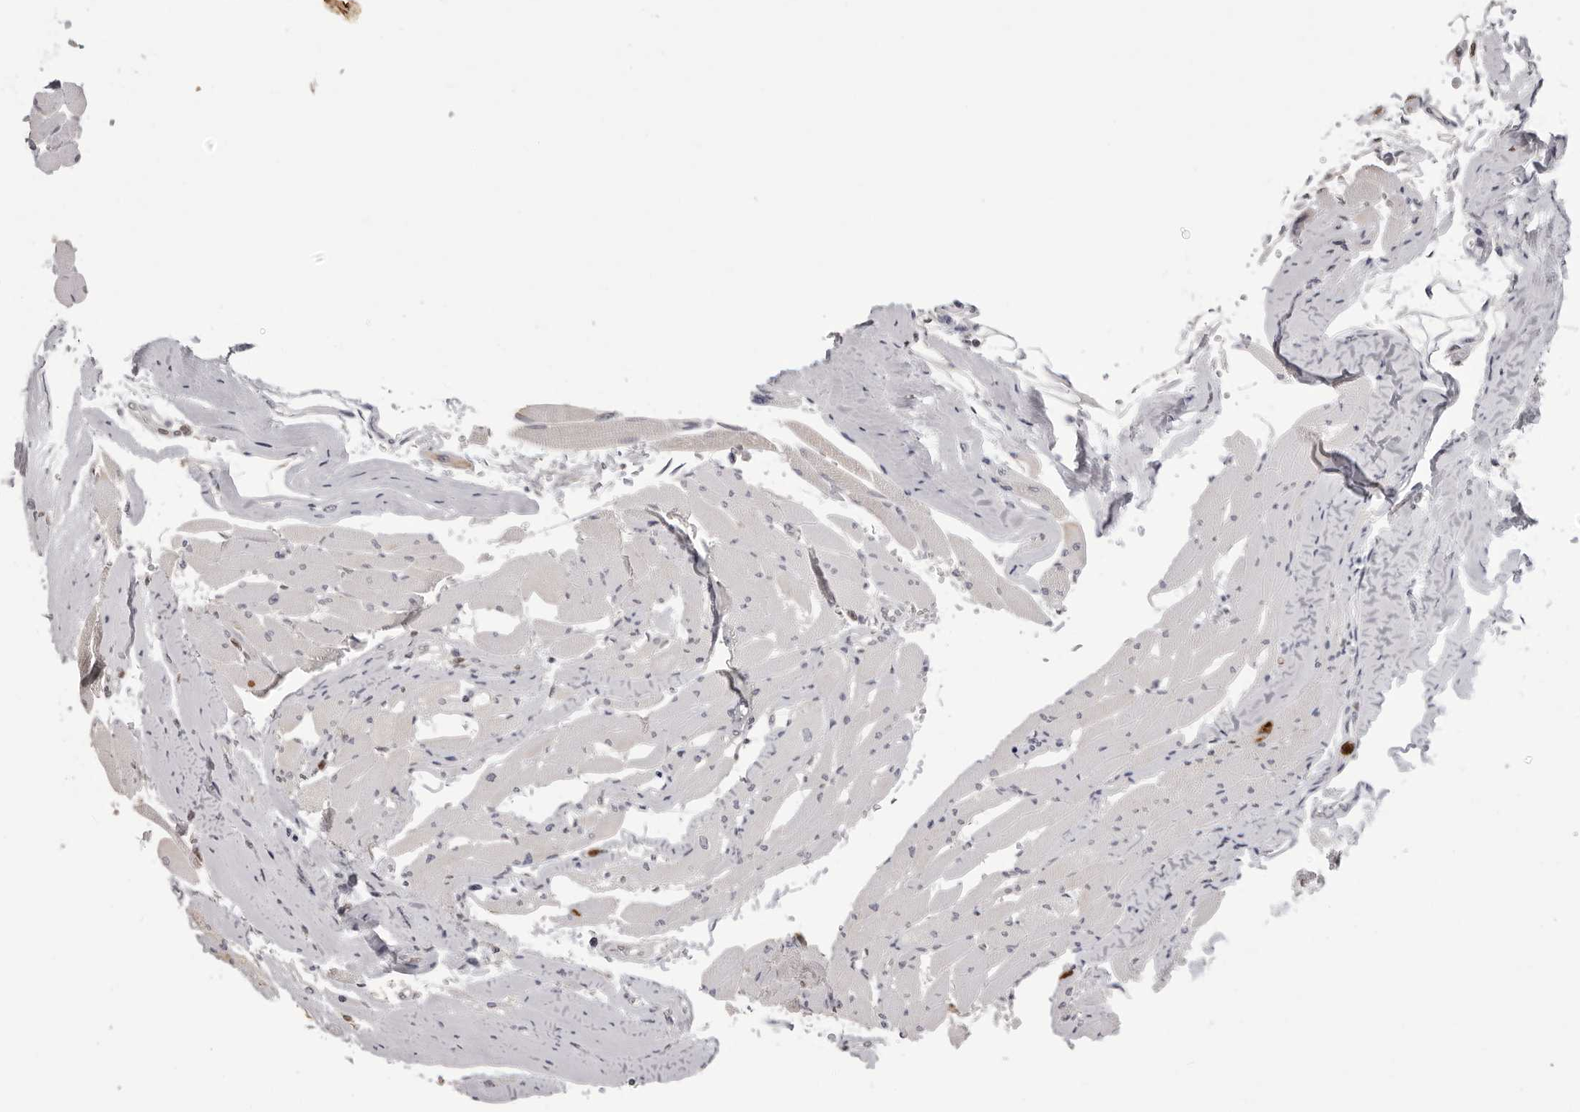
{"staining": {"intensity": "negative", "quantity": "none", "location": "none"}, "tissue": "head and neck cancer", "cell_type": "Tumor cells", "image_type": "cancer", "snomed": [{"axis": "morphology", "description": "Adenocarcinoma, NOS"}, {"axis": "morphology", "description": "Adenoma, NOS"}, {"axis": "topography", "description": "Head-Neck"}], "caption": "An IHC histopathology image of head and neck adenocarcinoma is shown. There is no staining in tumor cells of head and neck adenocarcinoma. (DAB immunohistochemistry with hematoxylin counter stain).", "gene": "IL31", "patient": {"sex": "female", "age": 55}}